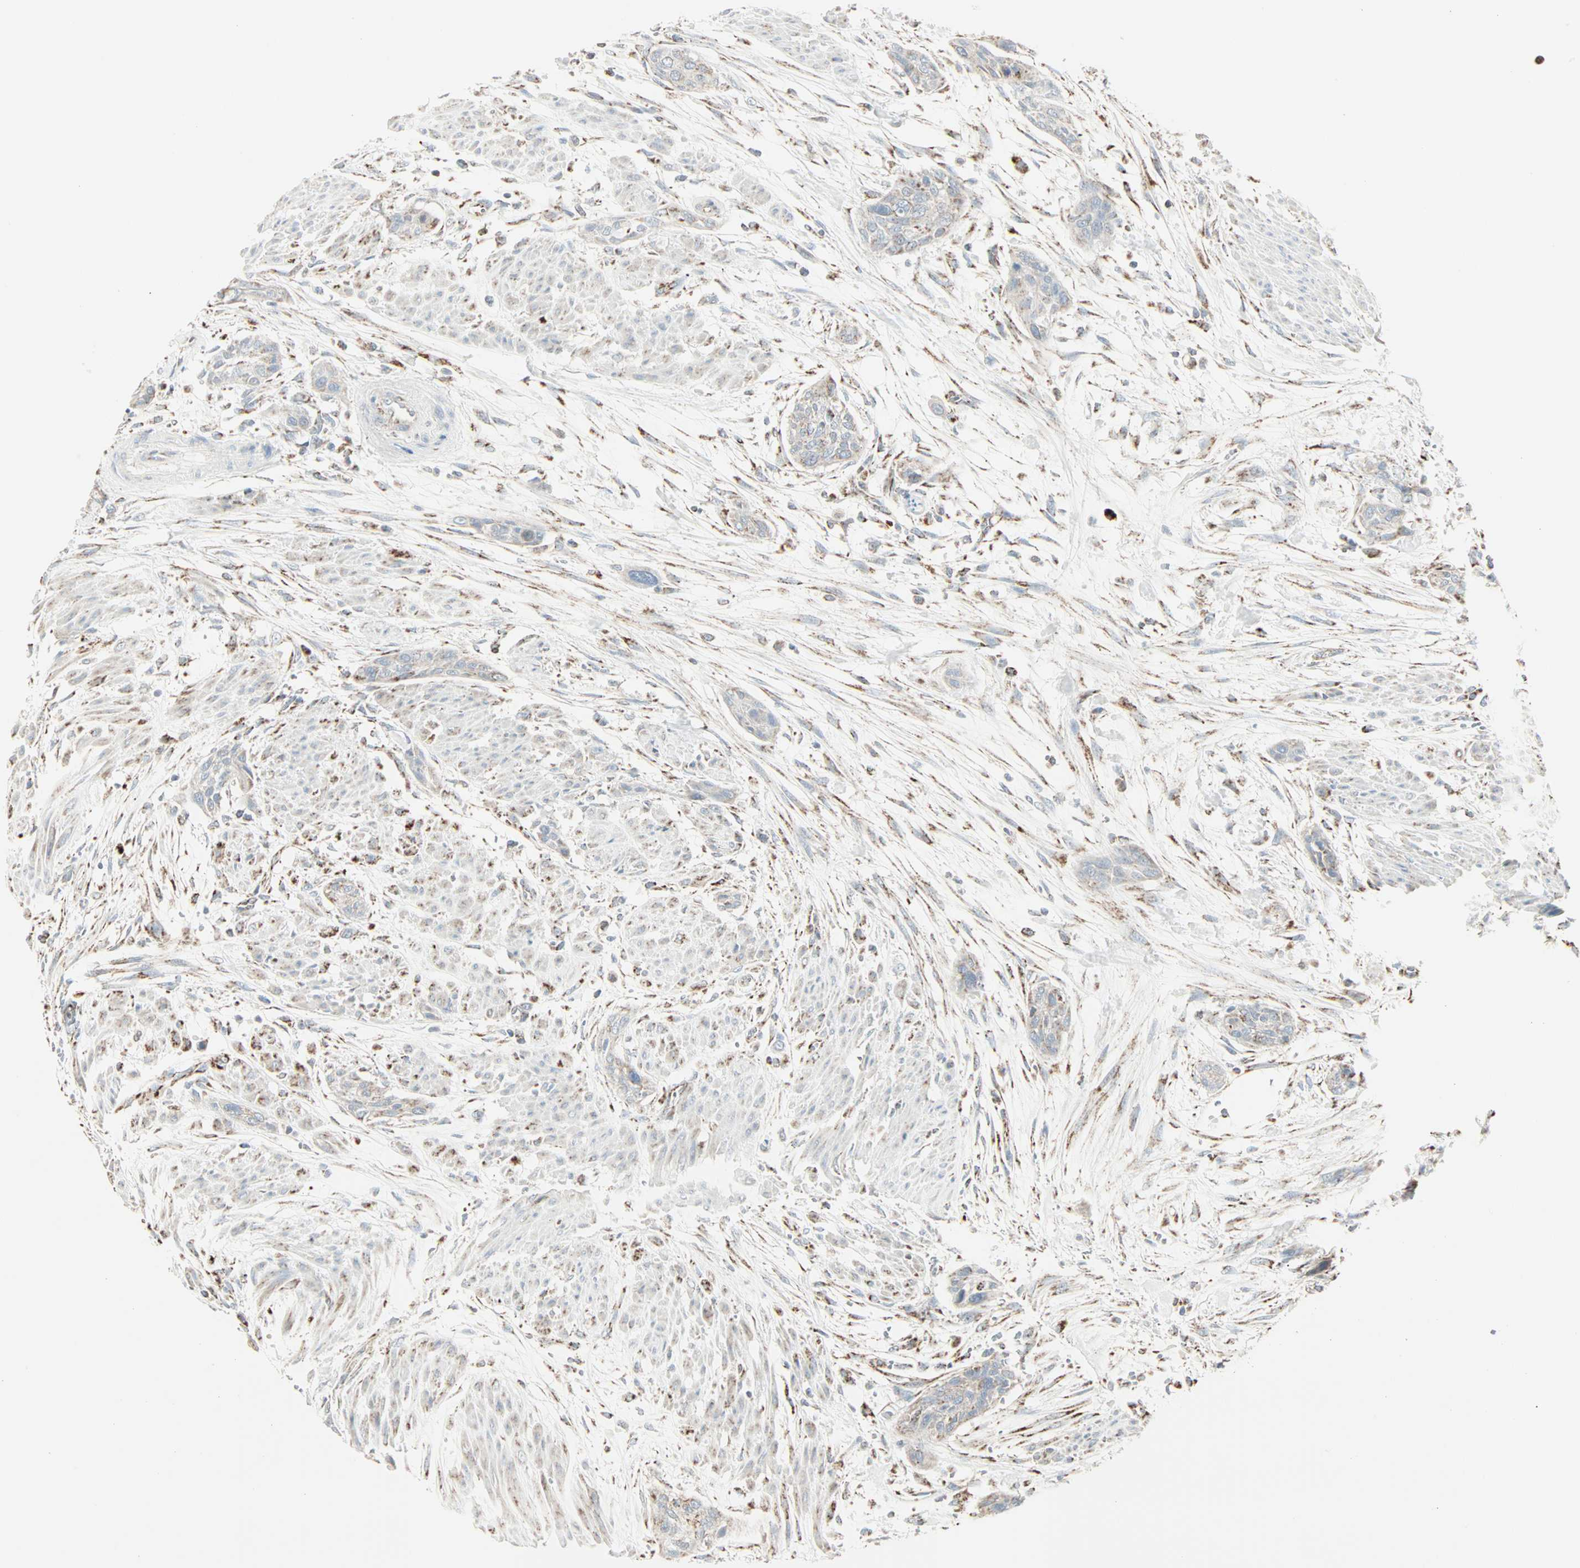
{"staining": {"intensity": "weak", "quantity": "<25%", "location": "cytoplasmic/membranous"}, "tissue": "urothelial cancer", "cell_type": "Tumor cells", "image_type": "cancer", "snomed": [{"axis": "morphology", "description": "Urothelial carcinoma, High grade"}, {"axis": "topography", "description": "Urinary bladder"}], "caption": "Urothelial cancer stained for a protein using immunohistochemistry exhibits no expression tumor cells.", "gene": "IDH2", "patient": {"sex": "male", "age": 35}}